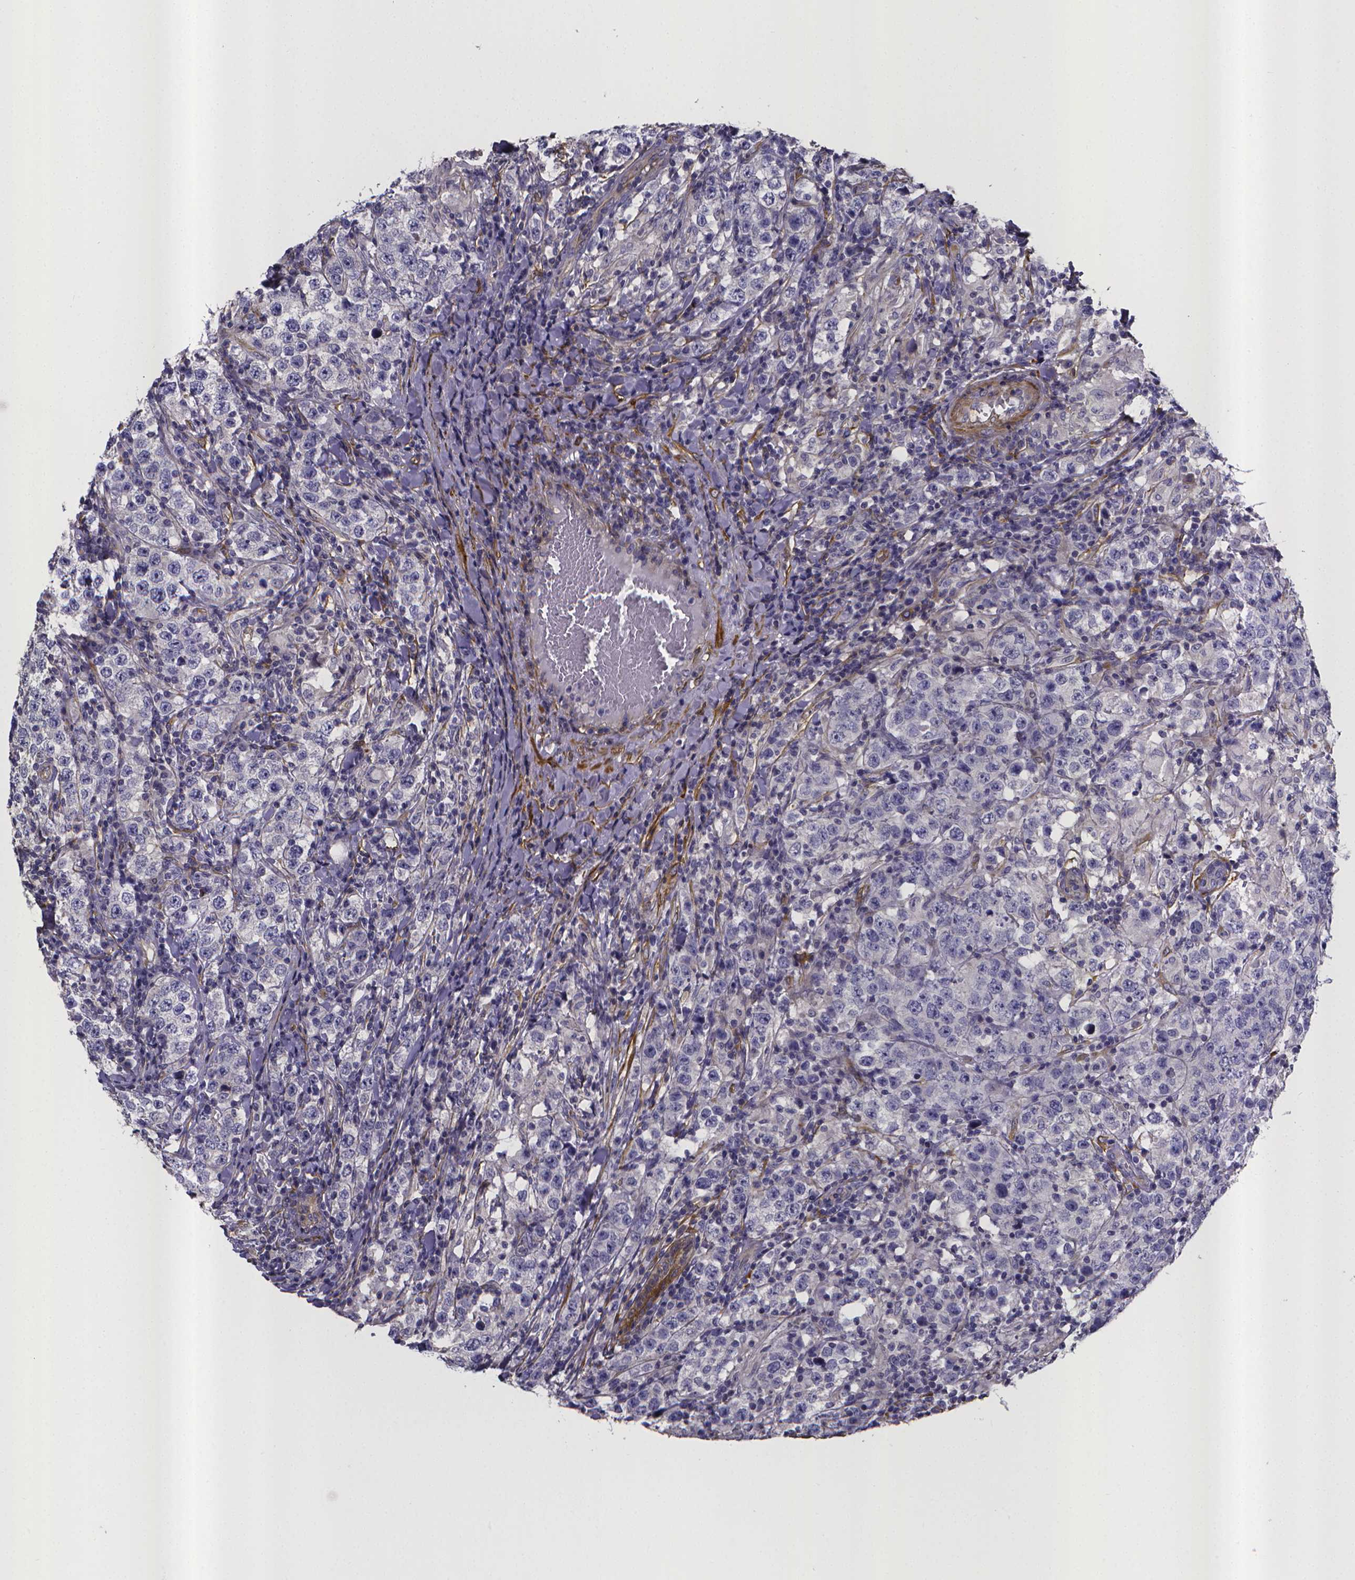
{"staining": {"intensity": "negative", "quantity": "none", "location": "none"}, "tissue": "testis cancer", "cell_type": "Tumor cells", "image_type": "cancer", "snomed": [{"axis": "morphology", "description": "Seminoma, NOS"}, {"axis": "morphology", "description": "Carcinoma, Embryonal, NOS"}, {"axis": "topography", "description": "Testis"}], "caption": "A high-resolution histopathology image shows IHC staining of testis embryonal carcinoma, which reveals no significant positivity in tumor cells. (Stains: DAB immunohistochemistry (IHC) with hematoxylin counter stain, Microscopy: brightfield microscopy at high magnification).", "gene": "RERG", "patient": {"sex": "male", "age": 41}}